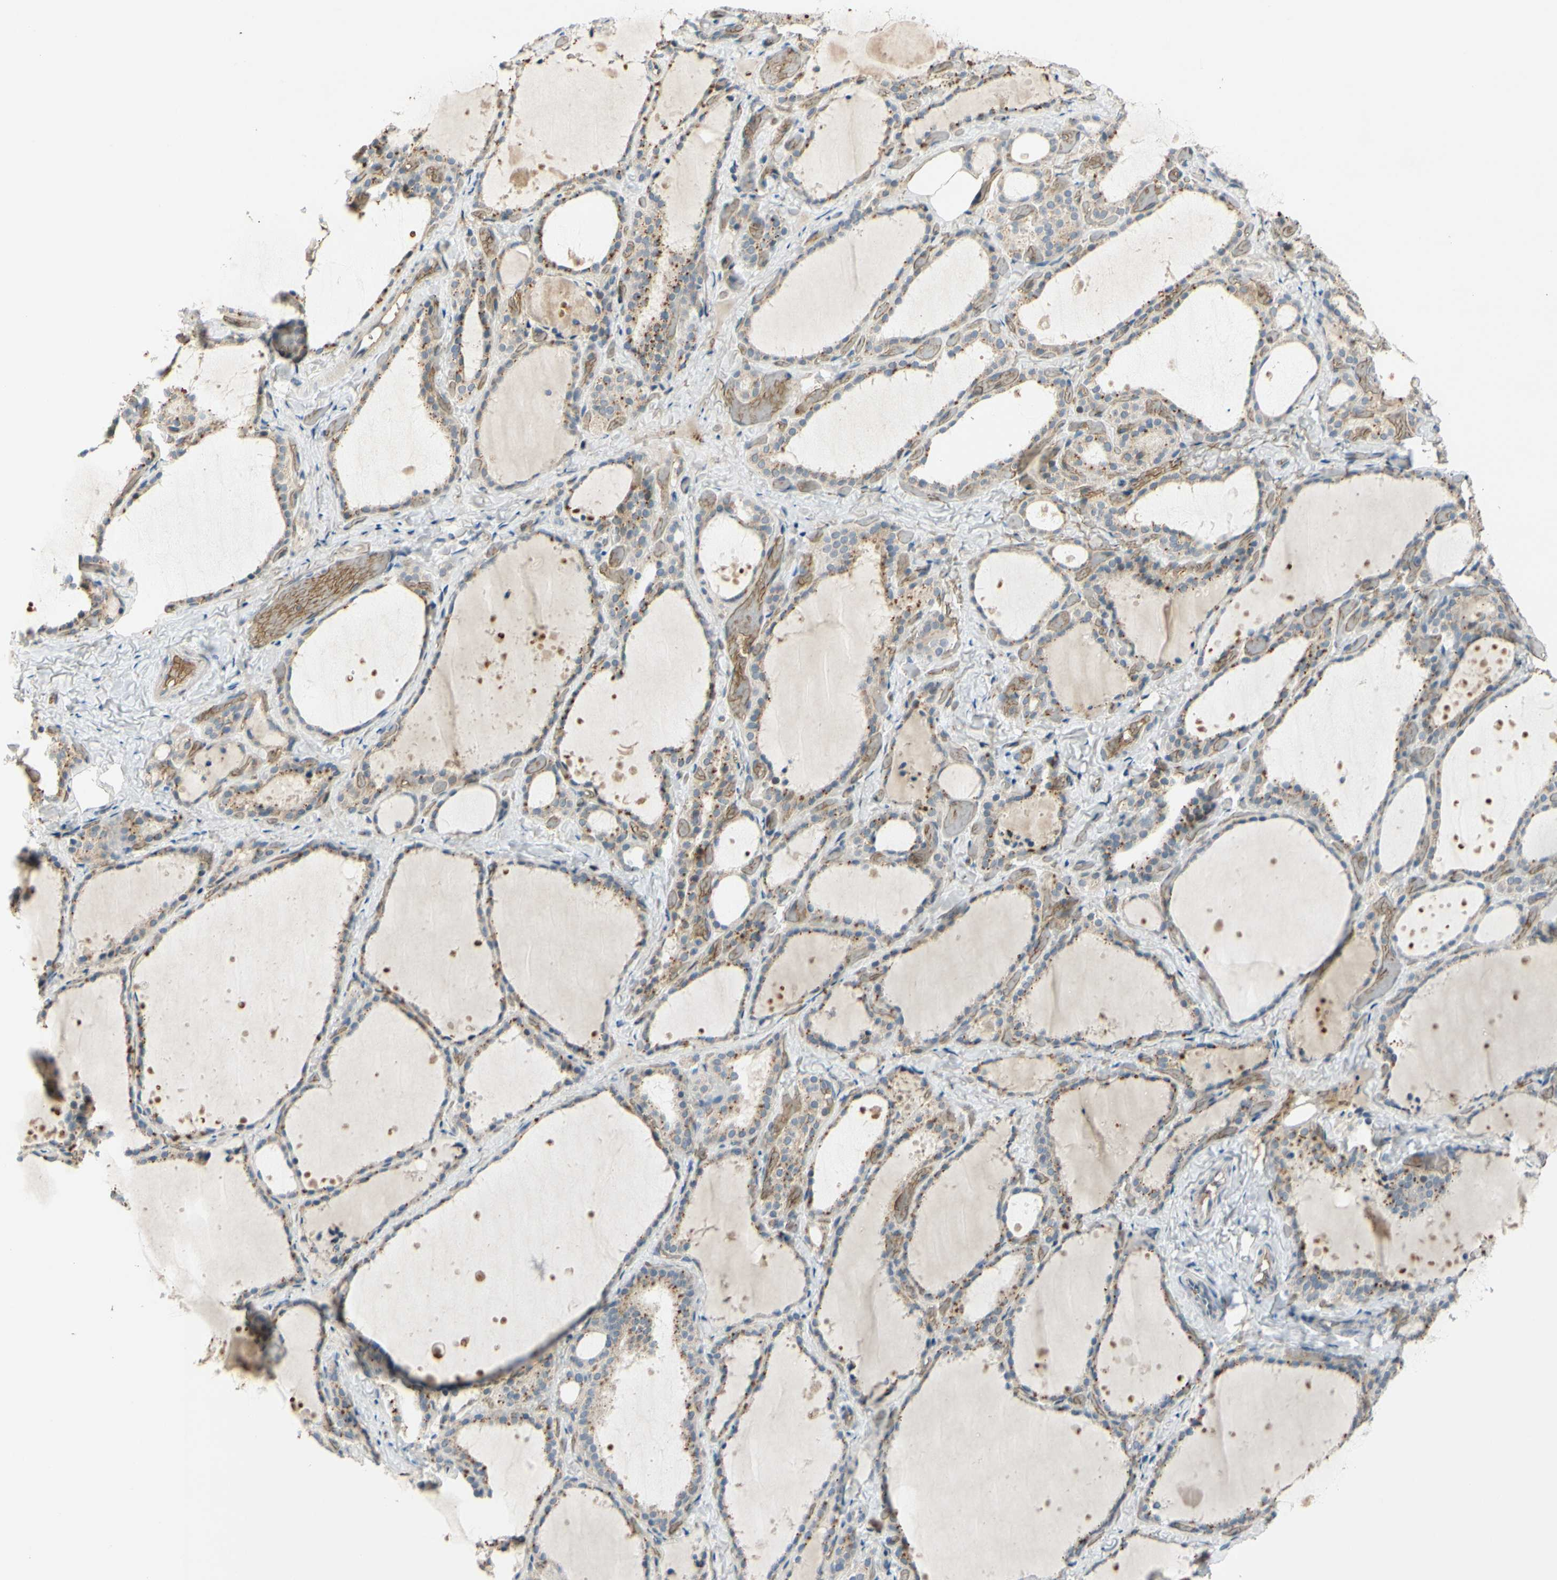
{"staining": {"intensity": "moderate", "quantity": ">75%", "location": "cytoplasmic/membranous"}, "tissue": "thyroid gland", "cell_type": "Glandular cells", "image_type": "normal", "snomed": [{"axis": "morphology", "description": "Normal tissue, NOS"}, {"axis": "topography", "description": "Thyroid gland"}], "caption": "Immunohistochemistry image of normal human thyroid gland stained for a protein (brown), which reveals medium levels of moderate cytoplasmic/membranous positivity in approximately >75% of glandular cells.", "gene": "GYPC", "patient": {"sex": "female", "age": 44}}